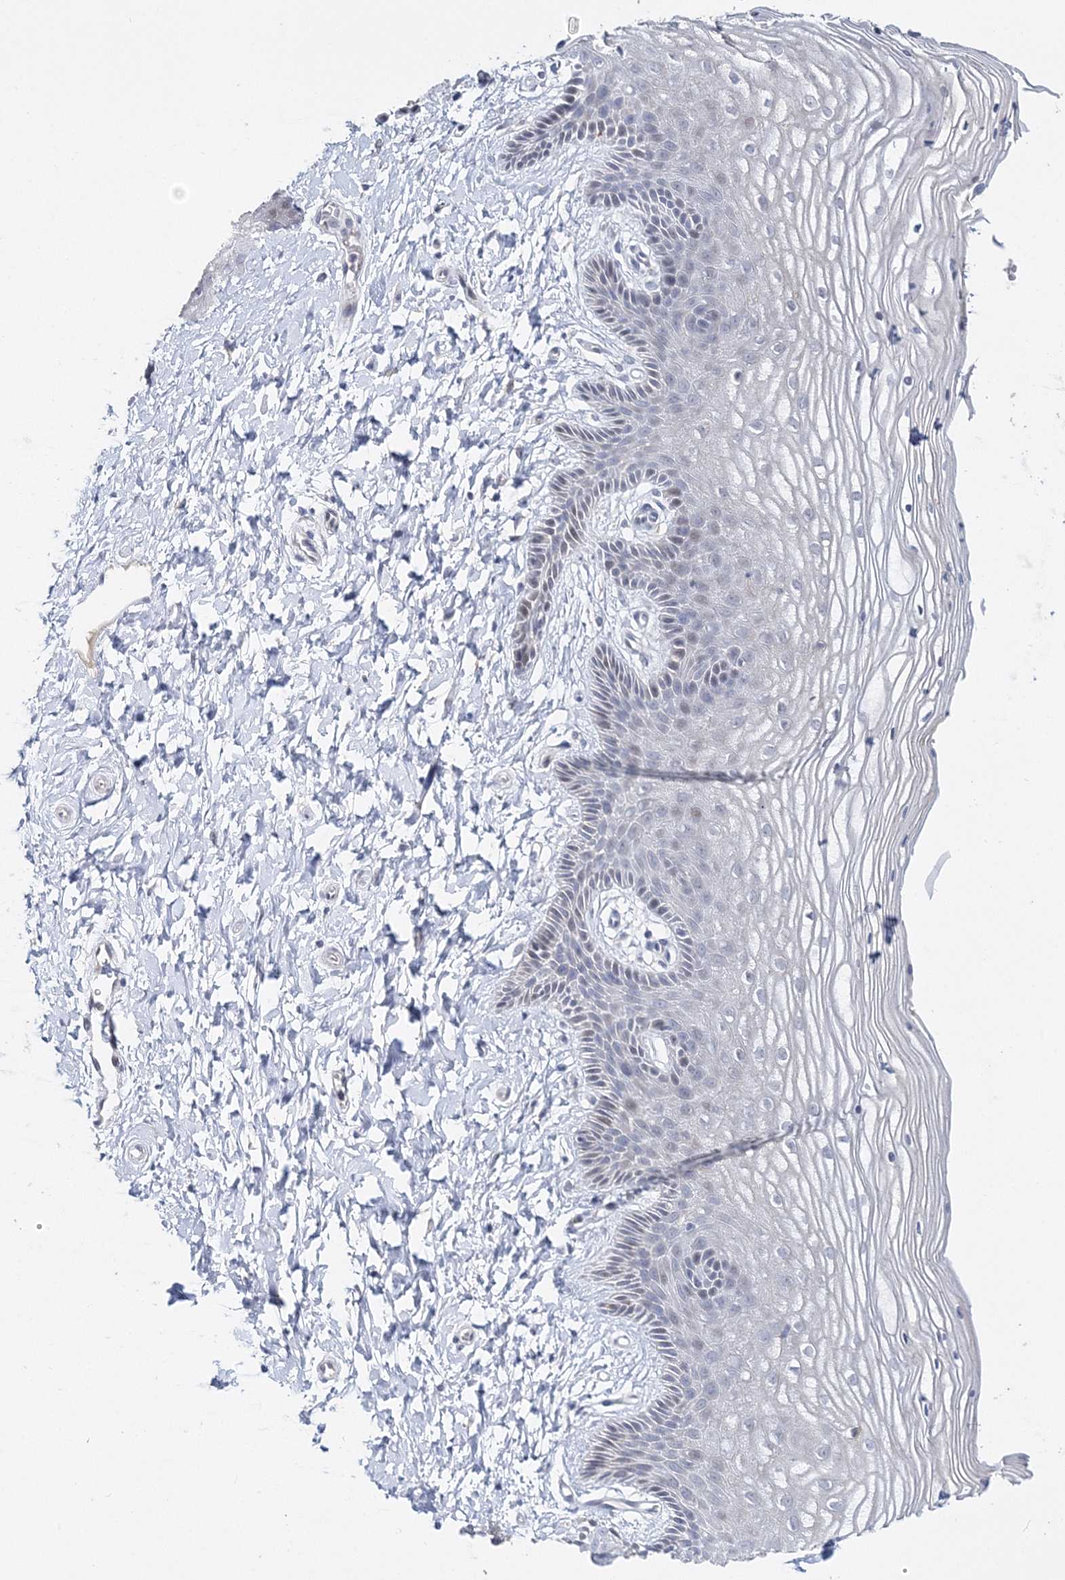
{"staining": {"intensity": "negative", "quantity": "none", "location": "none"}, "tissue": "vagina", "cell_type": "Squamous epithelial cells", "image_type": "normal", "snomed": [{"axis": "morphology", "description": "Normal tissue, NOS"}, {"axis": "topography", "description": "Vagina"}, {"axis": "topography", "description": "Cervix"}], "caption": "There is no significant expression in squamous epithelial cells of vagina. (DAB (3,3'-diaminobenzidine) IHC visualized using brightfield microscopy, high magnification).", "gene": "MYOZ2", "patient": {"sex": "female", "age": 40}}